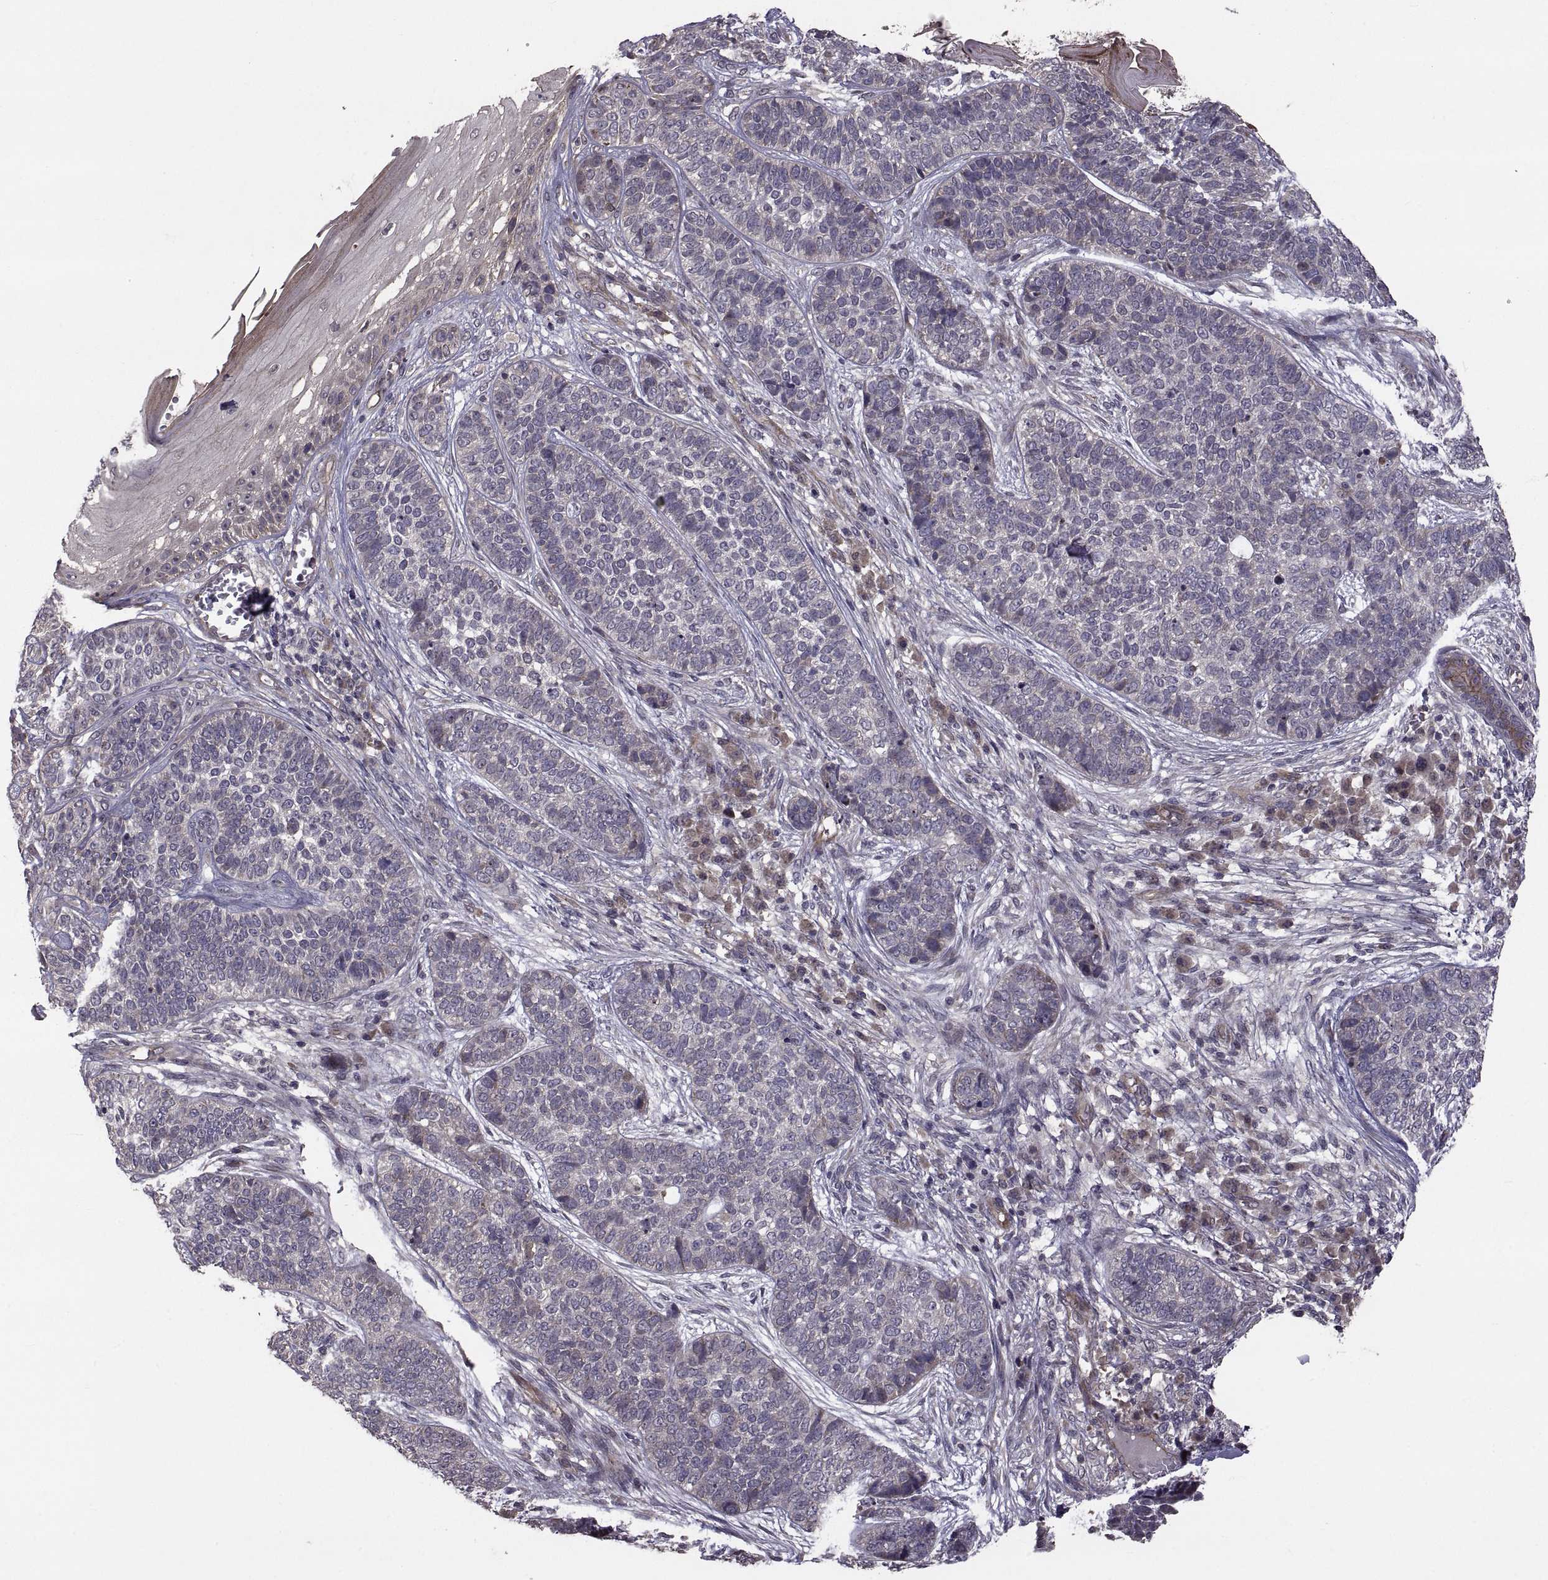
{"staining": {"intensity": "negative", "quantity": "none", "location": "none"}, "tissue": "skin cancer", "cell_type": "Tumor cells", "image_type": "cancer", "snomed": [{"axis": "morphology", "description": "Basal cell carcinoma"}, {"axis": "topography", "description": "Skin"}], "caption": "Immunohistochemistry micrograph of human skin cancer (basal cell carcinoma) stained for a protein (brown), which shows no expression in tumor cells.", "gene": "PMM2", "patient": {"sex": "female", "age": 69}}